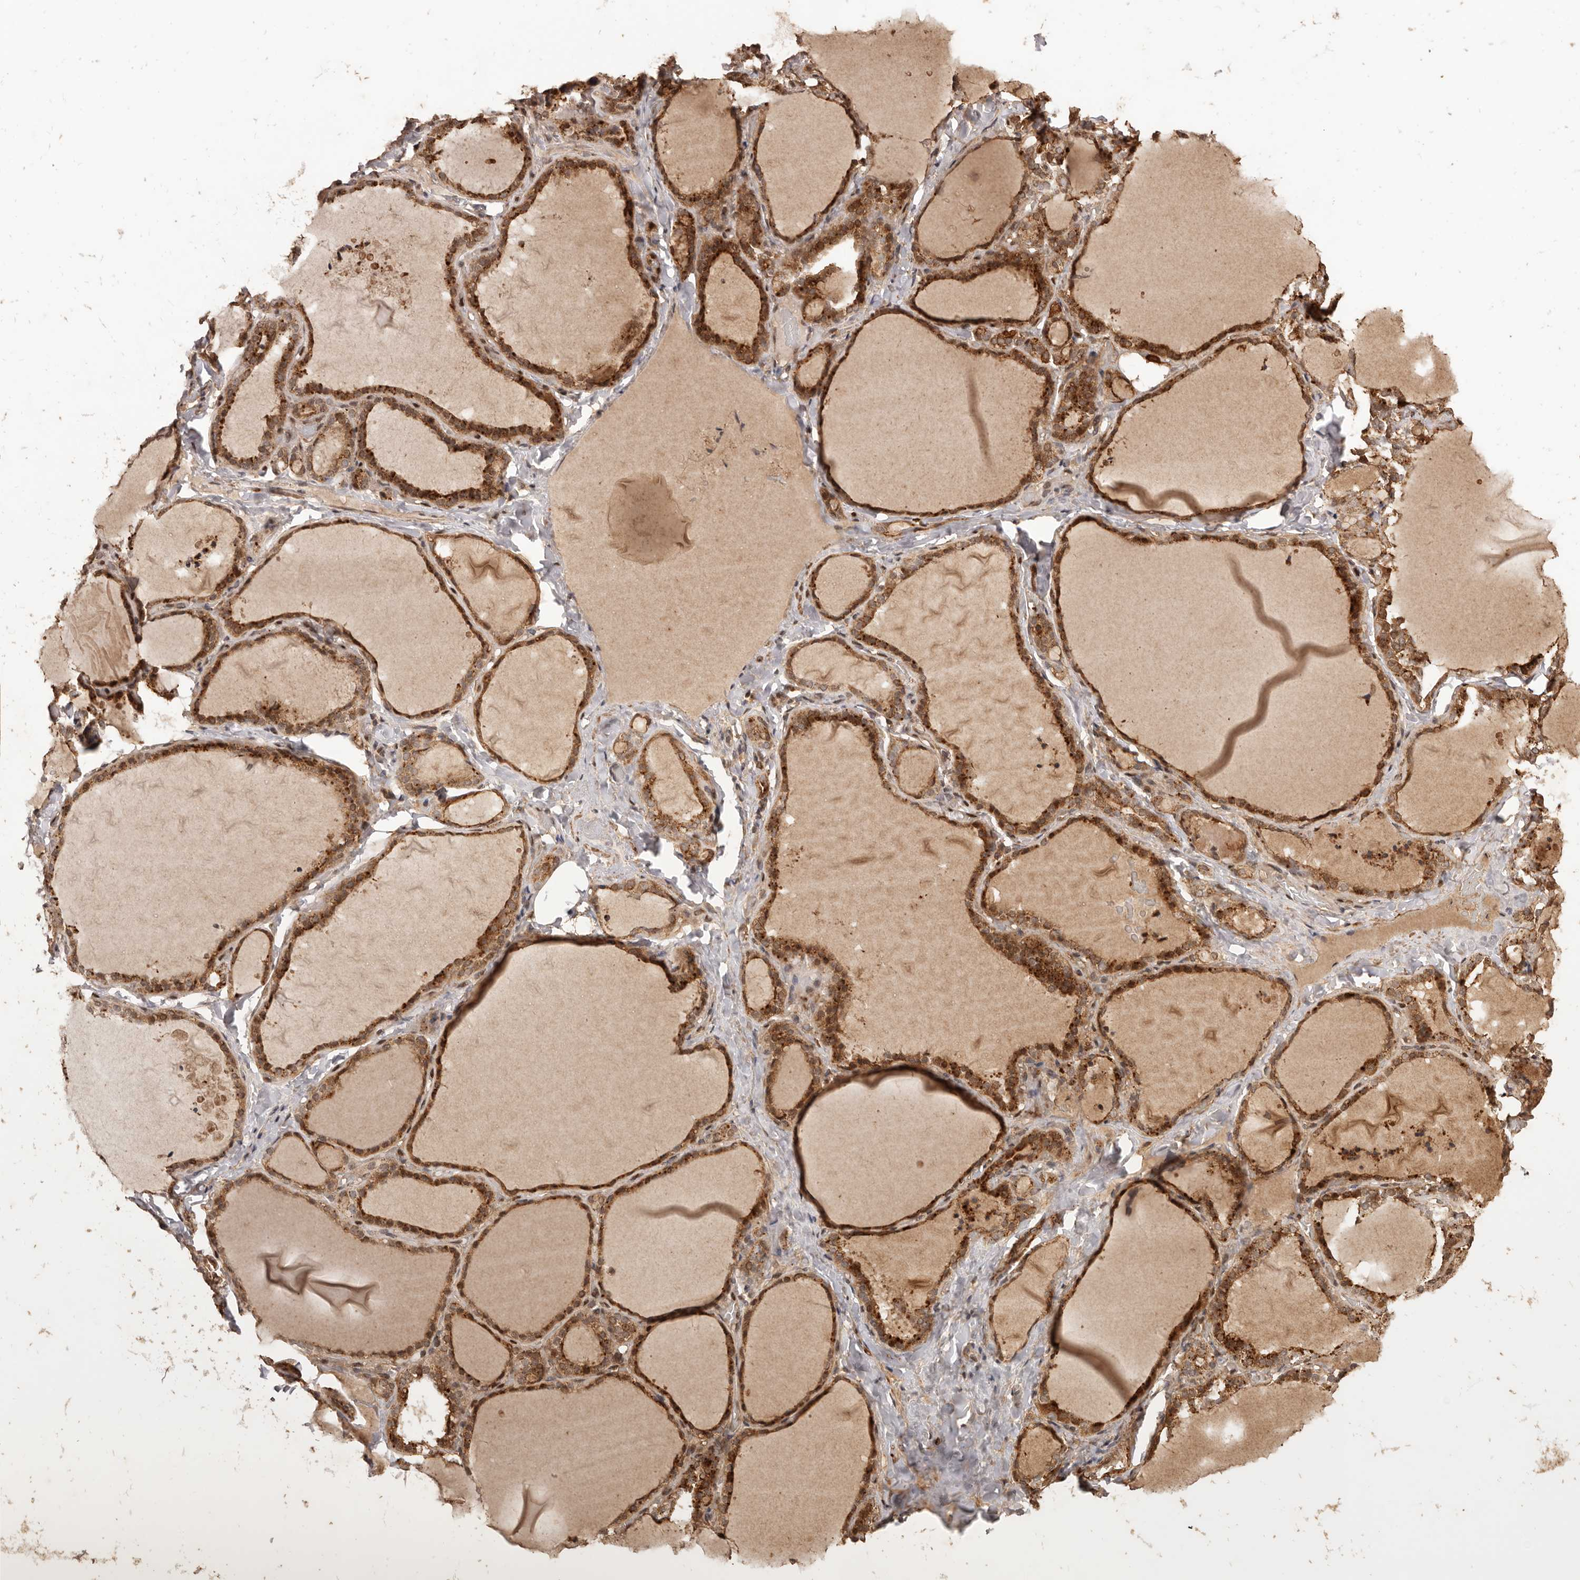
{"staining": {"intensity": "strong", "quantity": ">75%", "location": "cytoplasmic/membranous"}, "tissue": "thyroid gland", "cell_type": "Glandular cells", "image_type": "normal", "snomed": [{"axis": "morphology", "description": "Normal tissue, NOS"}, {"axis": "topography", "description": "Thyroid gland"}], "caption": "Immunohistochemistry of benign human thyroid gland displays high levels of strong cytoplasmic/membranous positivity in about >75% of glandular cells.", "gene": "UBR2", "patient": {"sex": "female", "age": 22}}